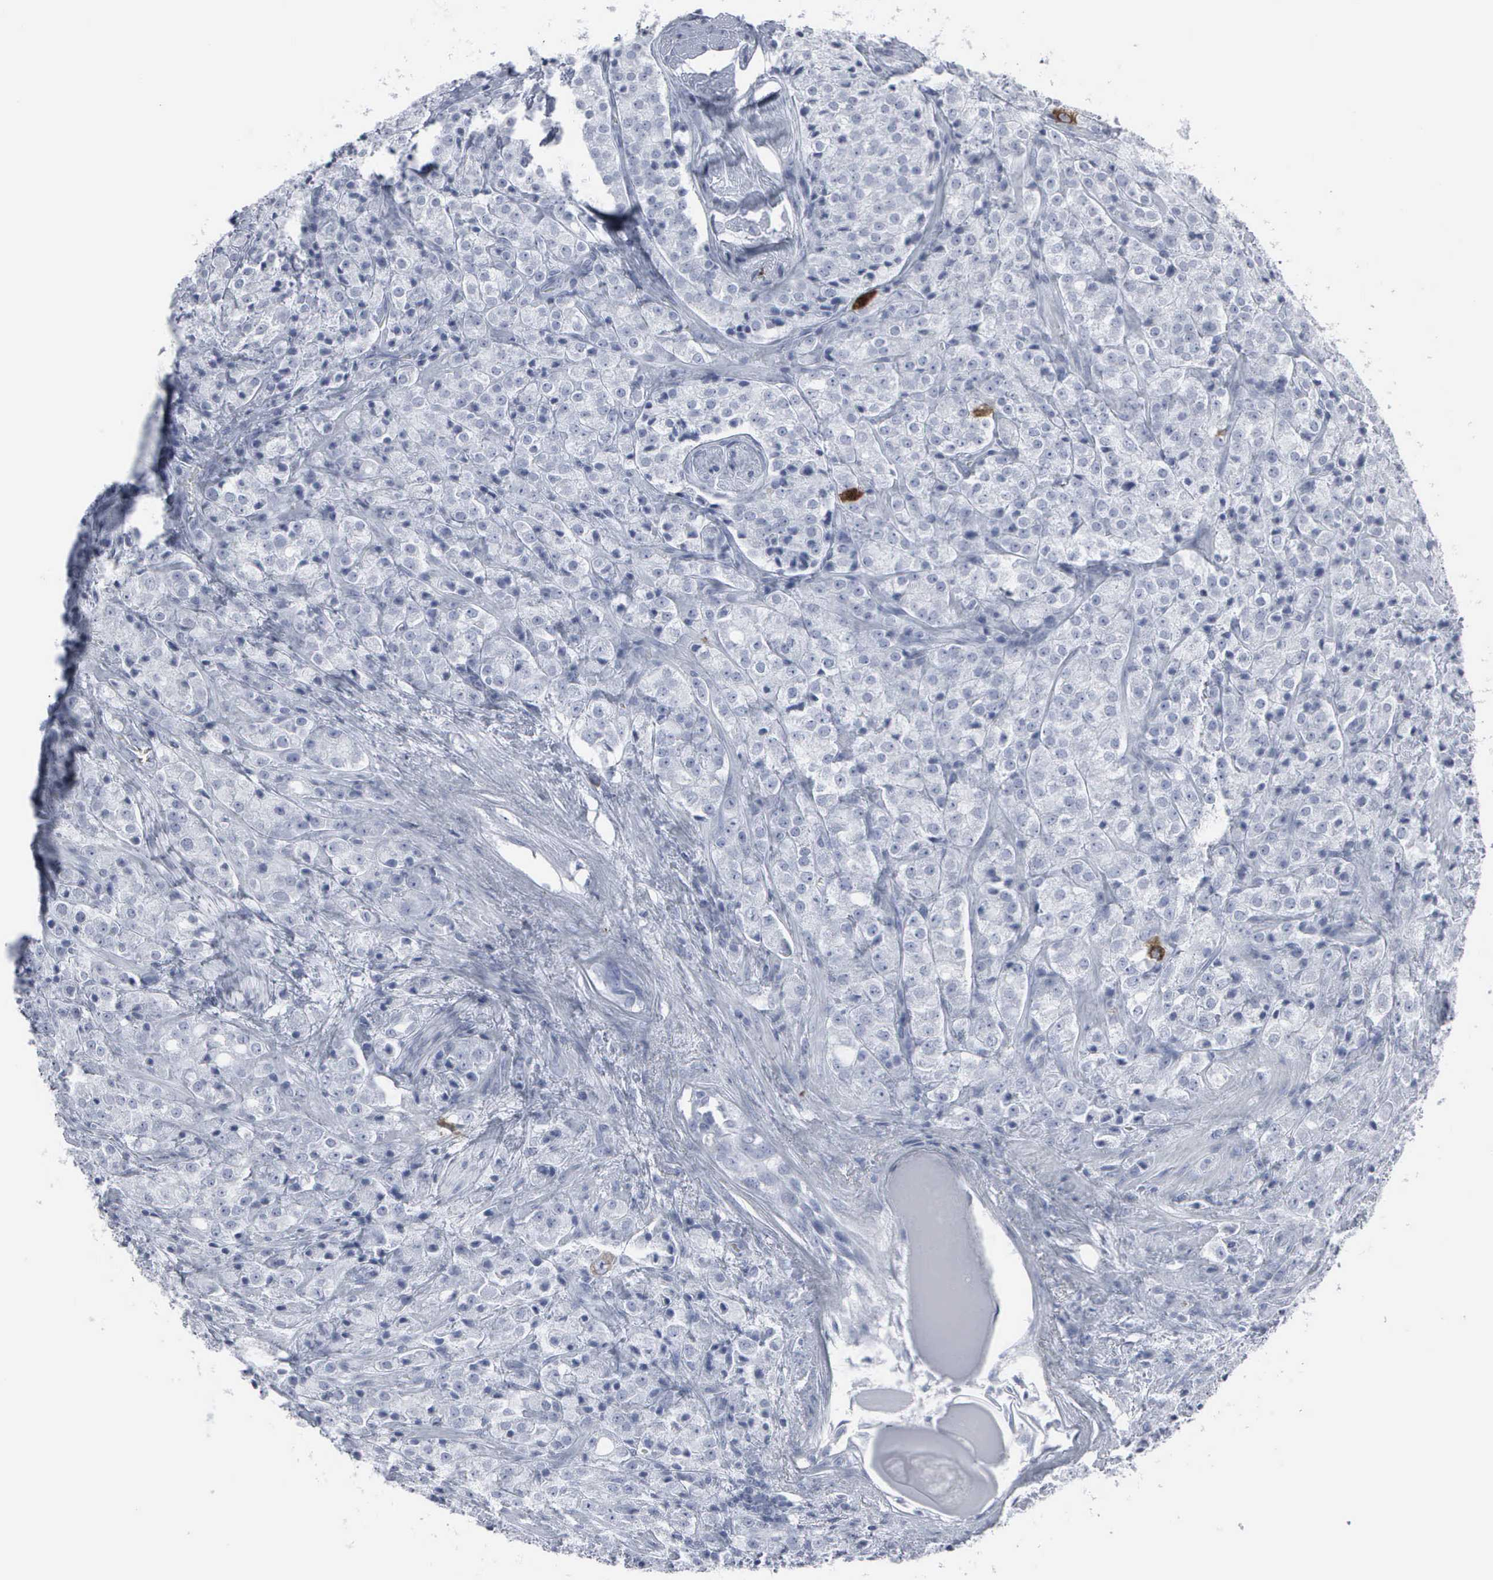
{"staining": {"intensity": "strong", "quantity": "<25%", "location": "cytoplasmic/membranous,nuclear"}, "tissue": "prostate cancer", "cell_type": "Tumor cells", "image_type": "cancer", "snomed": [{"axis": "morphology", "description": "Adenocarcinoma, Medium grade"}, {"axis": "topography", "description": "Prostate"}], "caption": "A photomicrograph showing strong cytoplasmic/membranous and nuclear expression in about <25% of tumor cells in prostate cancer, as visualized by brown immunohistochemical staining.", "gene": "CCNB1", "patient": {"sex": "male", "age": 70}}